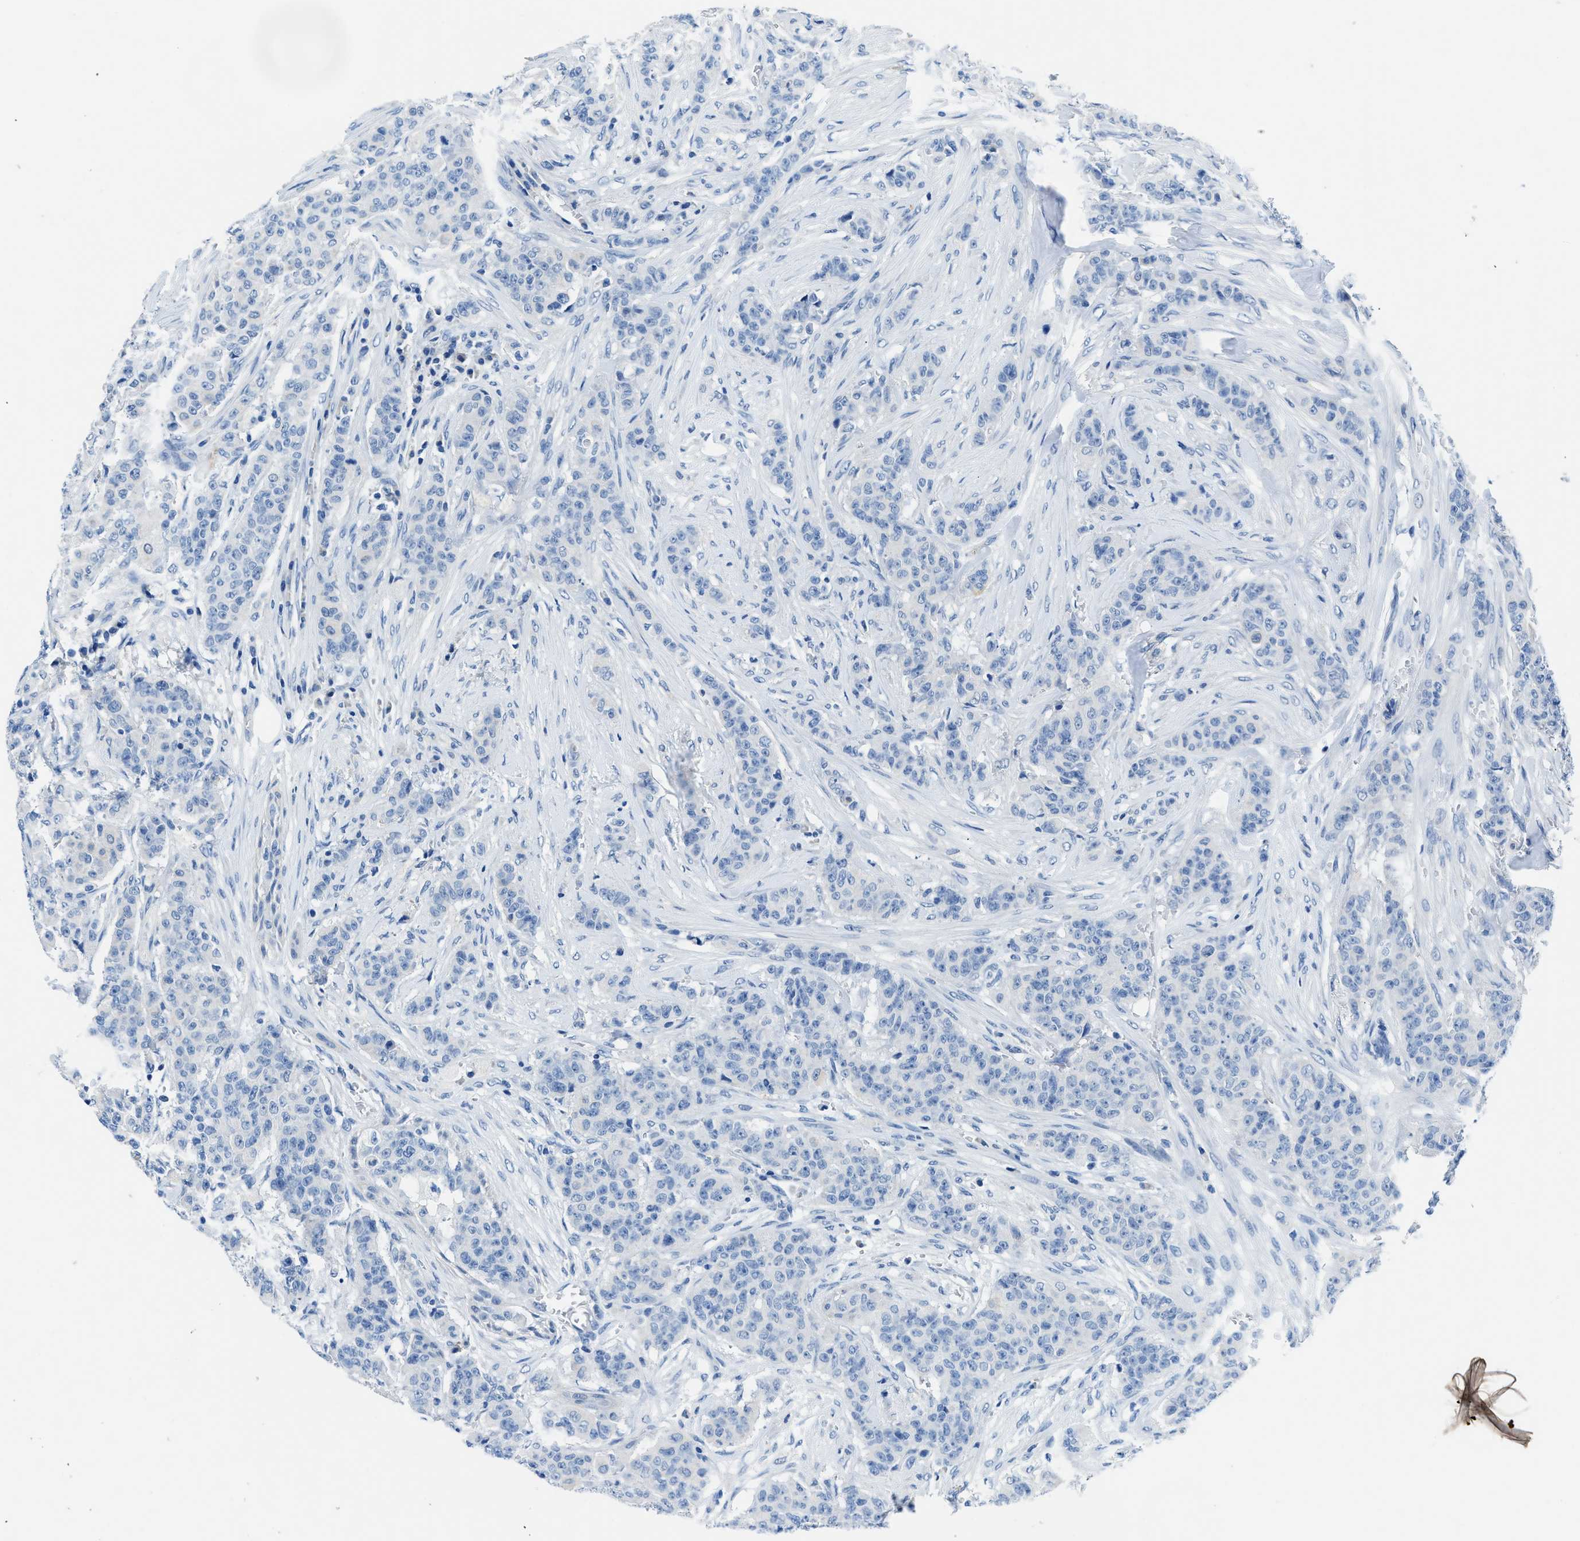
{"staining": {"intensity": "negative", "quantity": "none", "location": "none"}, "tissue": "breast cancer", "cell_type": "Tumor cells", "image_type": "cancer", "snomed": [{"axis": "morphology", "description": "Normal tissue, NOS"}, {"axis": "morphology", "description": "Duct carcinoma"}, {"axis": "topography", "description": "Breast"}], "caption": "DAB (3,3'-diaminobenzidine) immunohistochemical staining of breast cancer exhibits no significant expression in tumor cells.", "gene": "SLC10A6", "patient": {"sex": "female", "age": 40}}